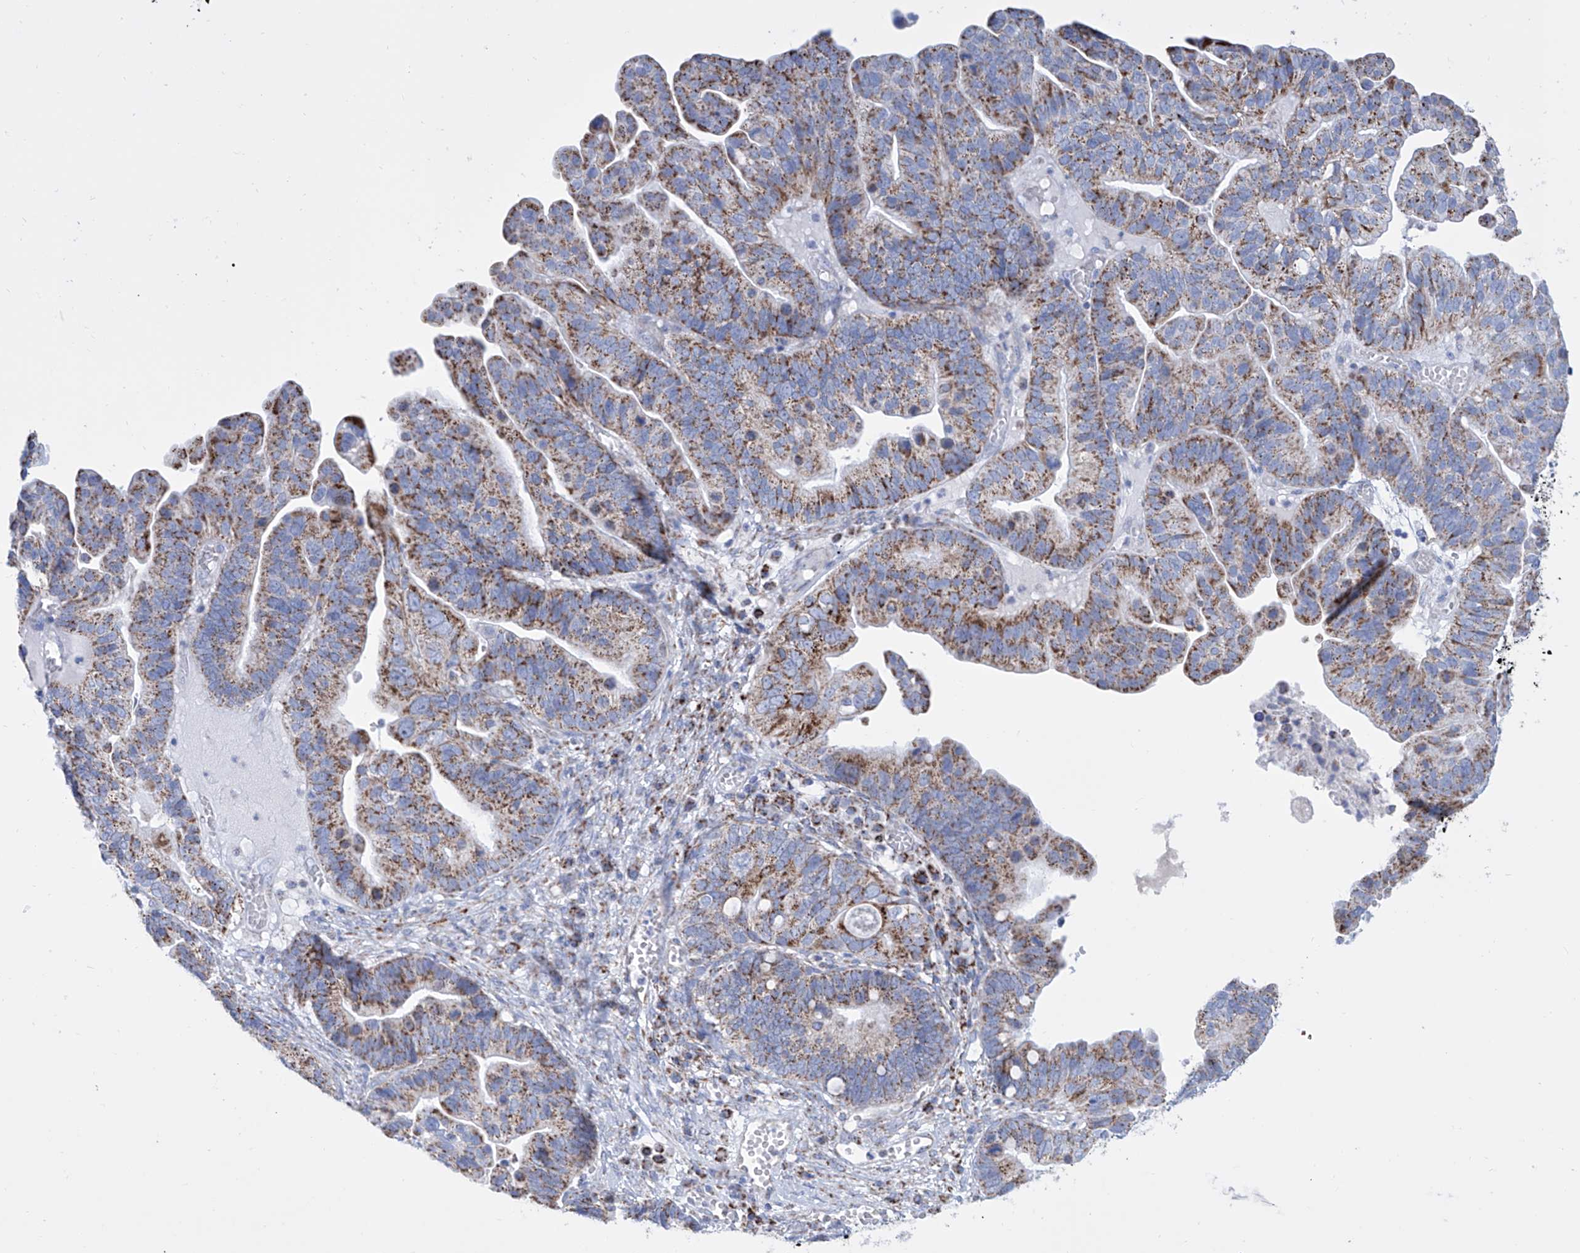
{"staining": {"intensity": "strong", "quantity": ">75%", "location": "cytoplasmic/membranous"}, "tissue": "ovarian cancer", "cell_type": "Tumor cells", "image_type": "cancer", "snomed": [{"axis": "morphology", "description": "Cystadenocarcinoma, serous, NOS"}, {"axis": "topography", "description": "Ovary"}], "caption": "About >75% of tumor cells in ovarian serous cystadenocarcinoma display strong cytoplasmic/membranous protein positivity as visualized by brown immunohistochemical staining.", "gene": "ALDH6A1", "patient": {"sex": "female", "age": 56}}